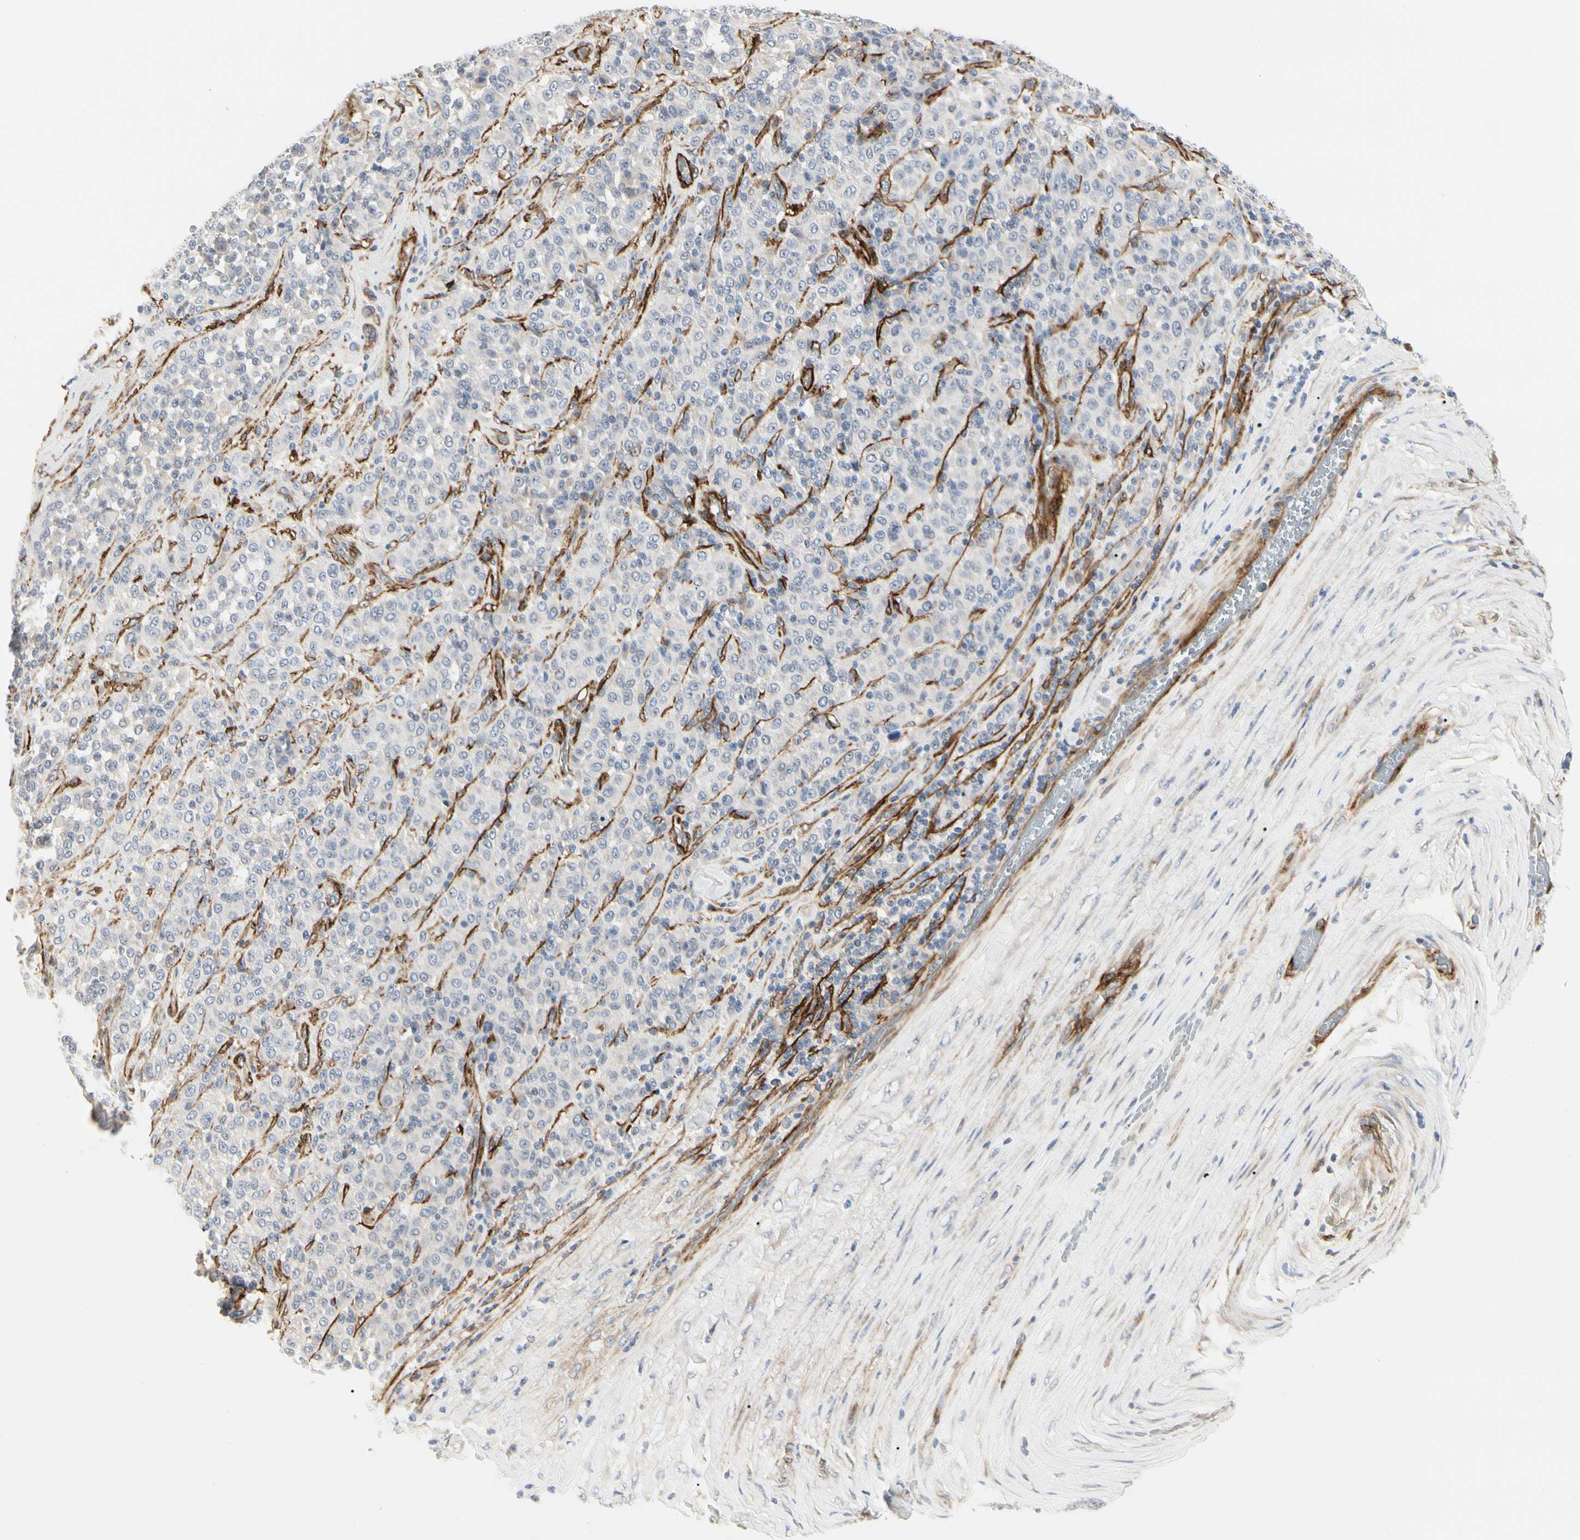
{"staining": {"intensity": "negative", "quantity": "none", "location": "none"}, "tissue": "melanoma", "cell_type": "Tumor cells", "image_type": "cancer", "snomed": [{"axis": "morphology", "description": "Malignant melanoma, Metastatic site"}, {"axis": "topography", "description": "Pancreas"}], "caption": "Immunohistochemistry (IHC) photomicrograph of human melanoma stained for a protein (brown), which reveals no expression in tumor cells.", "gene": "GGT5", "patient": {"sex": "female", "age": 30}}